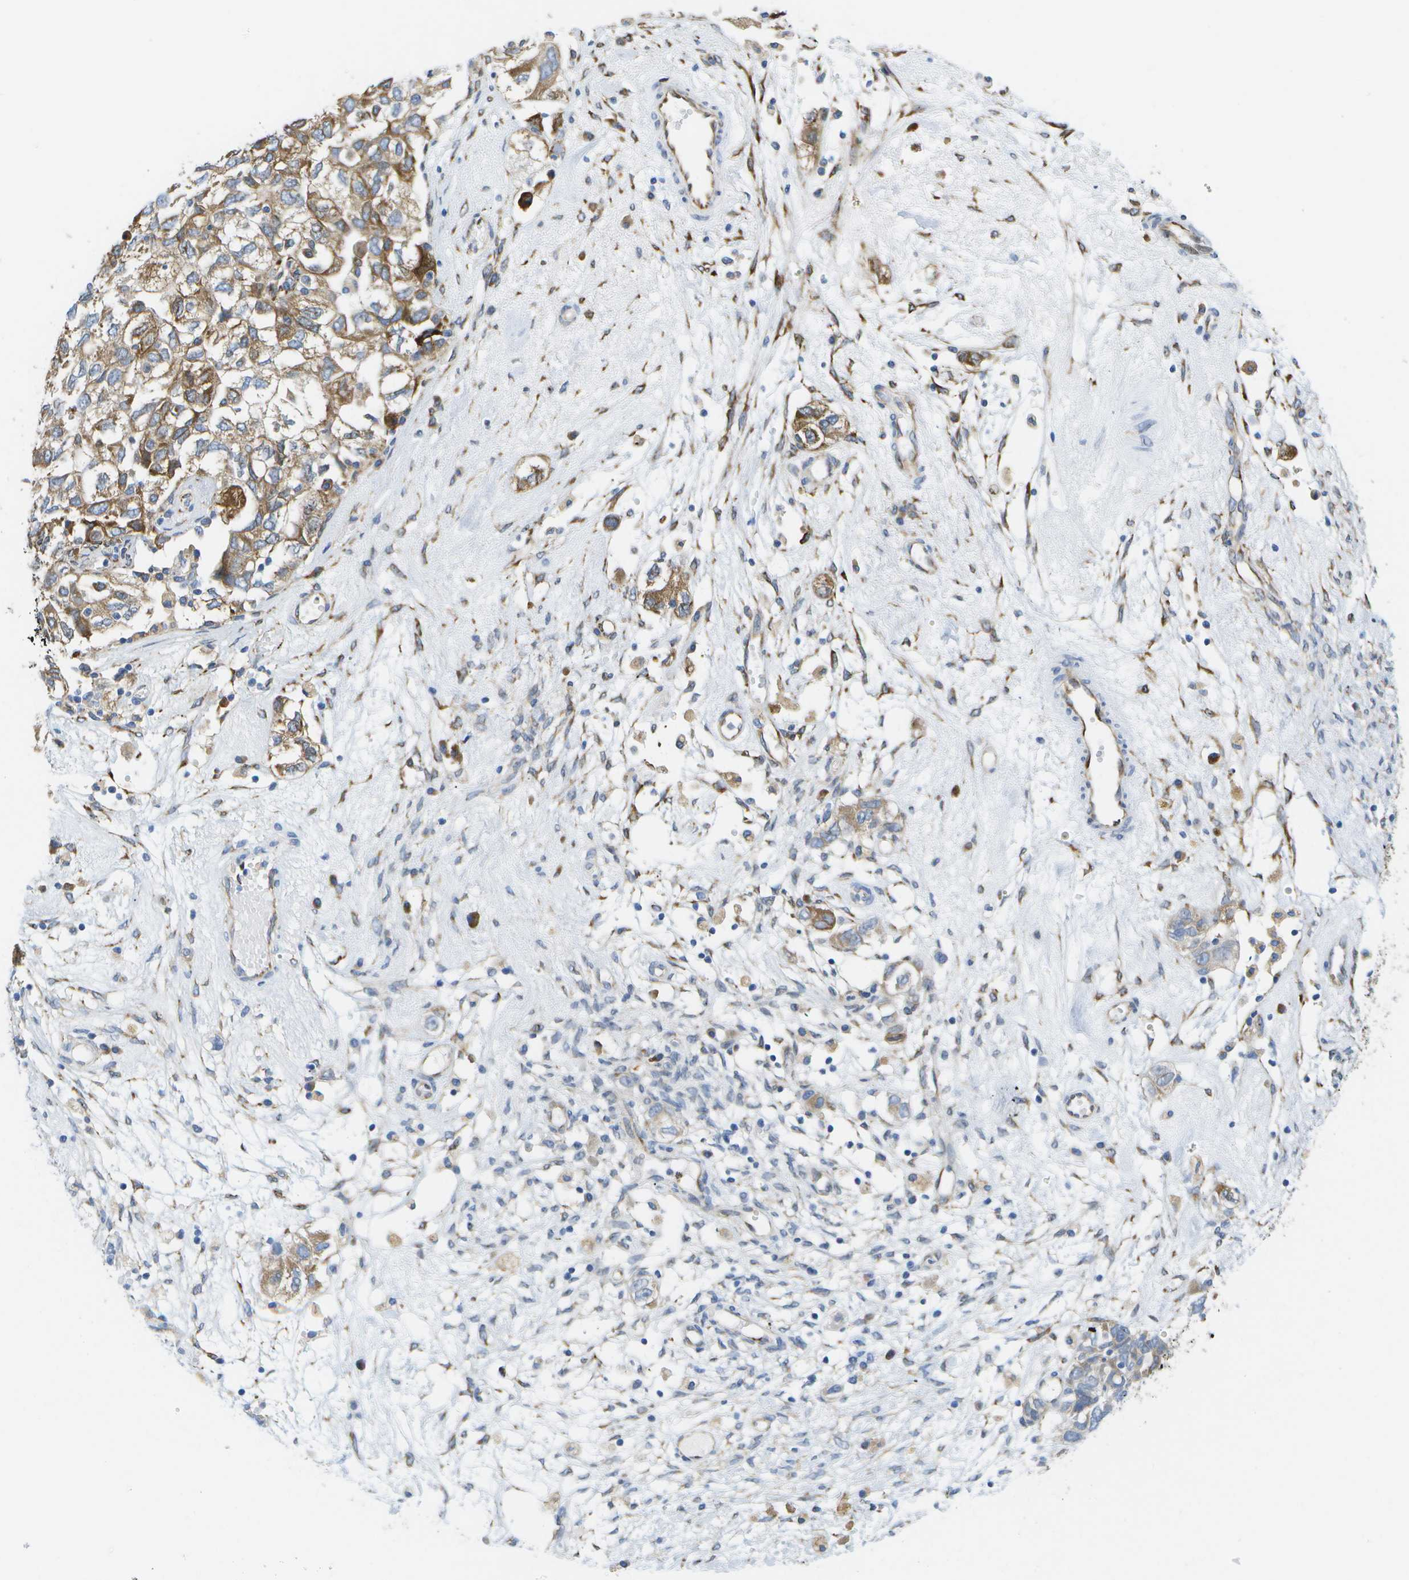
{"staining": {"intensity": "moderate", "quantity": ">75%", "location": "cytoplasmic/membranous"}, "tissue": "ovarian cancer", "cell_type": "Tumor cells", "image_type": "cancer", "snomed": [{"axis": "morphology", "description": "Carcinoma, NOS"}, {"axis": "morphology", "description": "Cystadenocarcinoma, serous, NOS"}, {"axis": "topography", "description": "Ovary"}], "caption": "Human ovarian cancer (carcinoma) stained for a protein (brown) demonstrates moderate cytoplasmic/membranous positive staining in about >75% of tumor cells.", "gene": "ZDHHC17", "patient": {"sex": "female", "age": 69}}